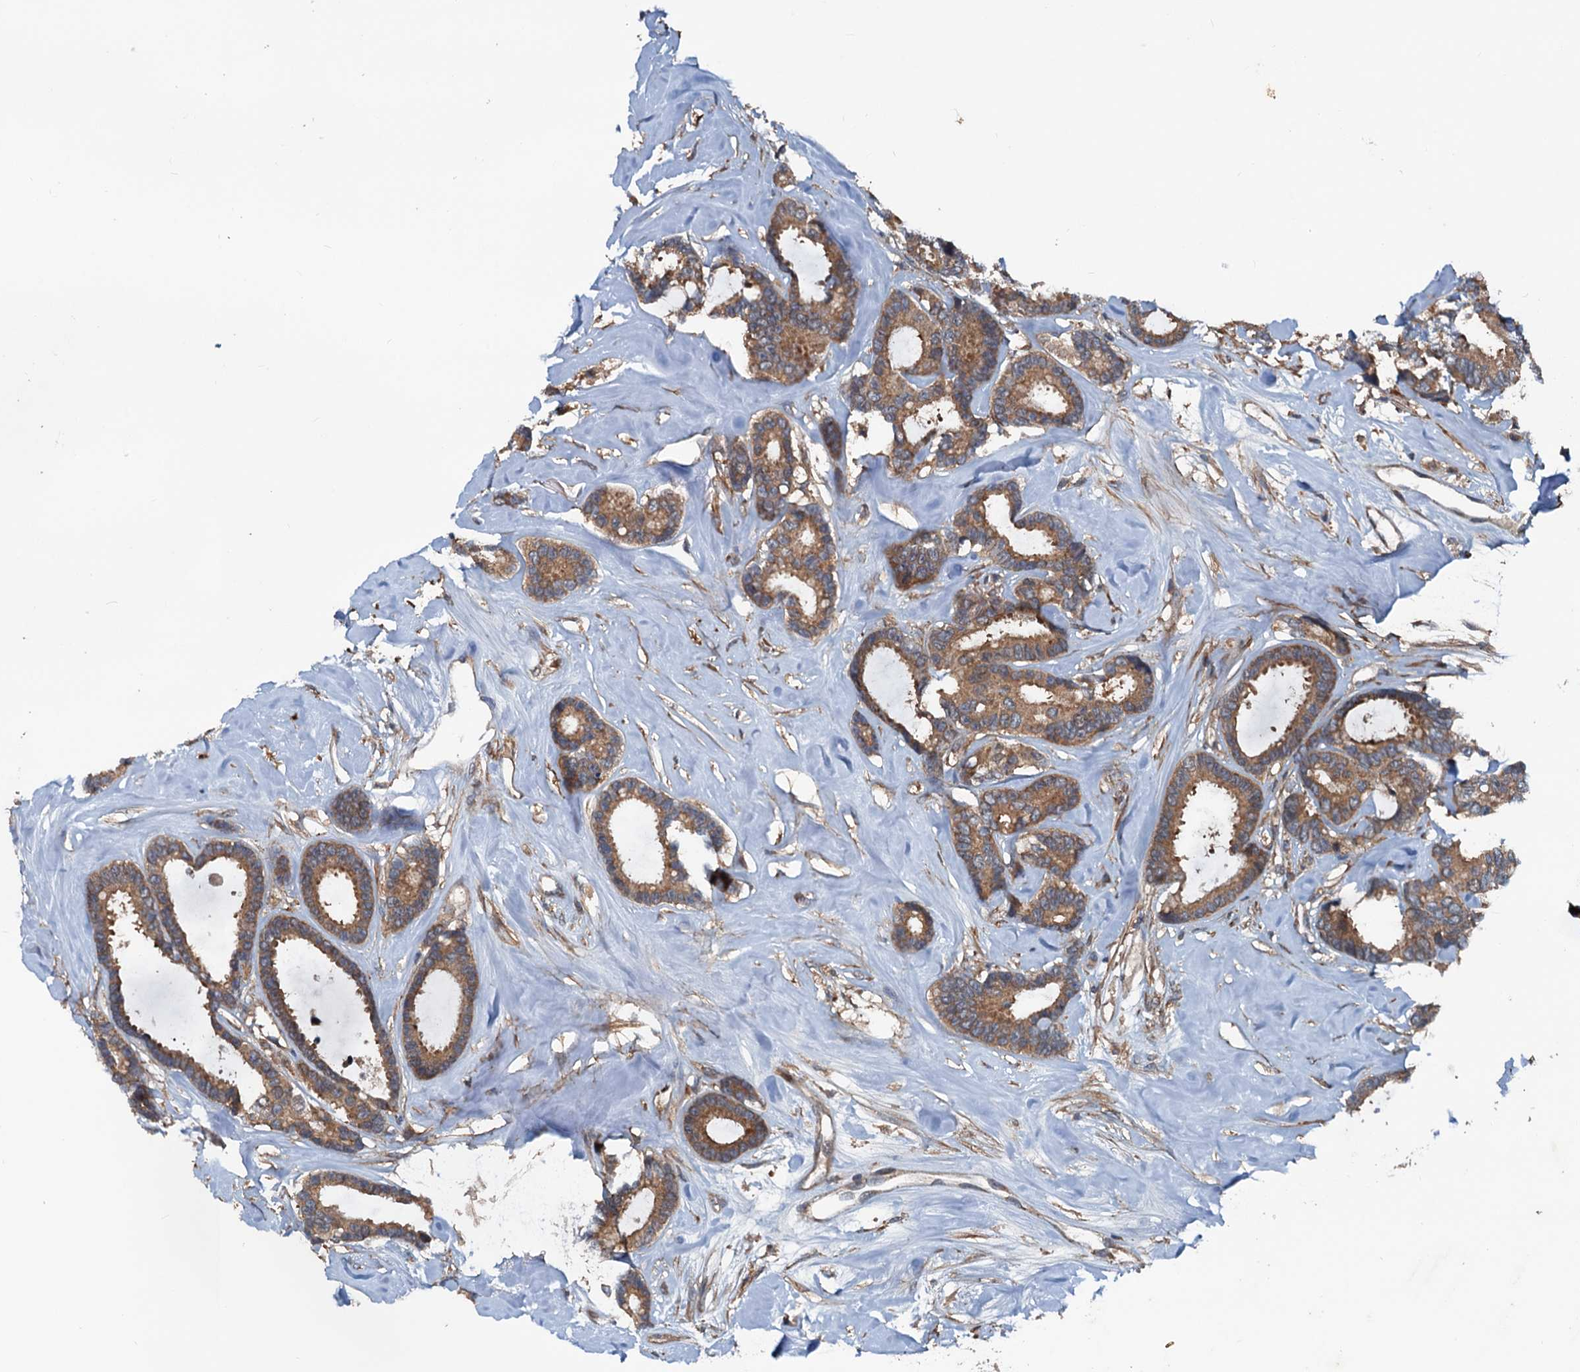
{"staining": {"intensity": "moderate", "quantity": ">75%", "location": "cytoplasmic/membranous"}, "tissue": "breast cancer", "cell_type": "Tumor cells", "image_type": "cancer", "snomed": [{"axis": "morphology", "description": "Duct carcinoma"}, {"axis": "topography", "description": "Breast"}], "caption": "IHC (DAB) staining of human breast infiltrating ductal carcinoma exhibits moderate cytoplasmic/membranous protein staining in approximately >75% of tumor cells. The protein of interest is shown in brown color, while the nuclei are stained blue.", "gene": "TEDC1", "patient": {"sex": "female", "age": 87}}